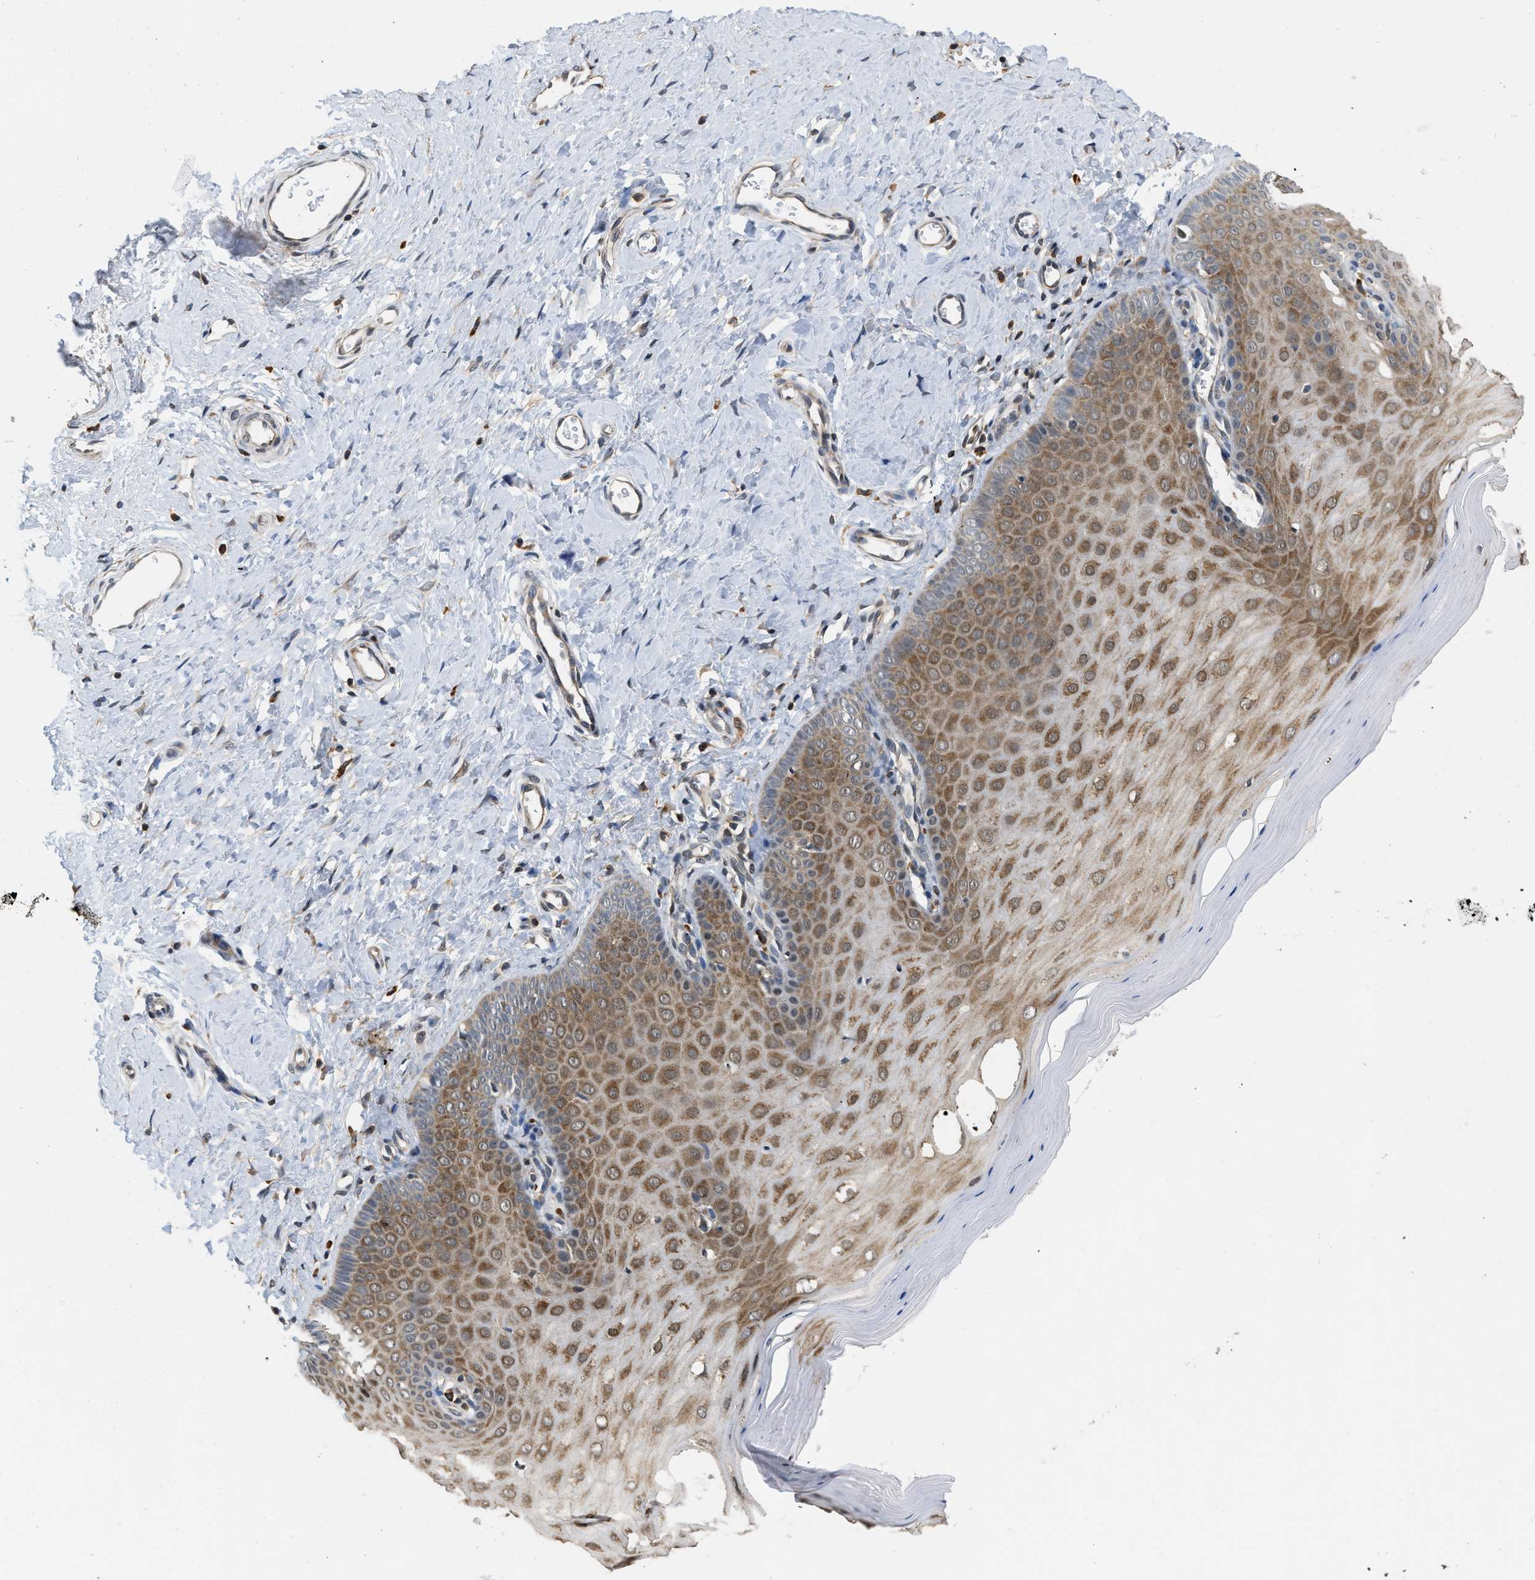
{"staining": {"intensity": "moderate", "quantity": ">75%", "location": "cytoplasmic/membranous"}, "tissue": "cervix", "cell_type": "Squamous epithelial cells", "image_type": "normal", "snomed": [{"axis": "morphology", "description": "Normal tissue, NOS"}, {"axis": "topography", "description": "Cervix"}], "caption": "Unremarkable cervix was stained to show a protein in brown. There is medium levels of moderate cytoplasmic/membranous positivity in about >75% of squamous epithelial cells.", "gene": "ATF7IP", "patient": {"sex": "female", "age": 55}}